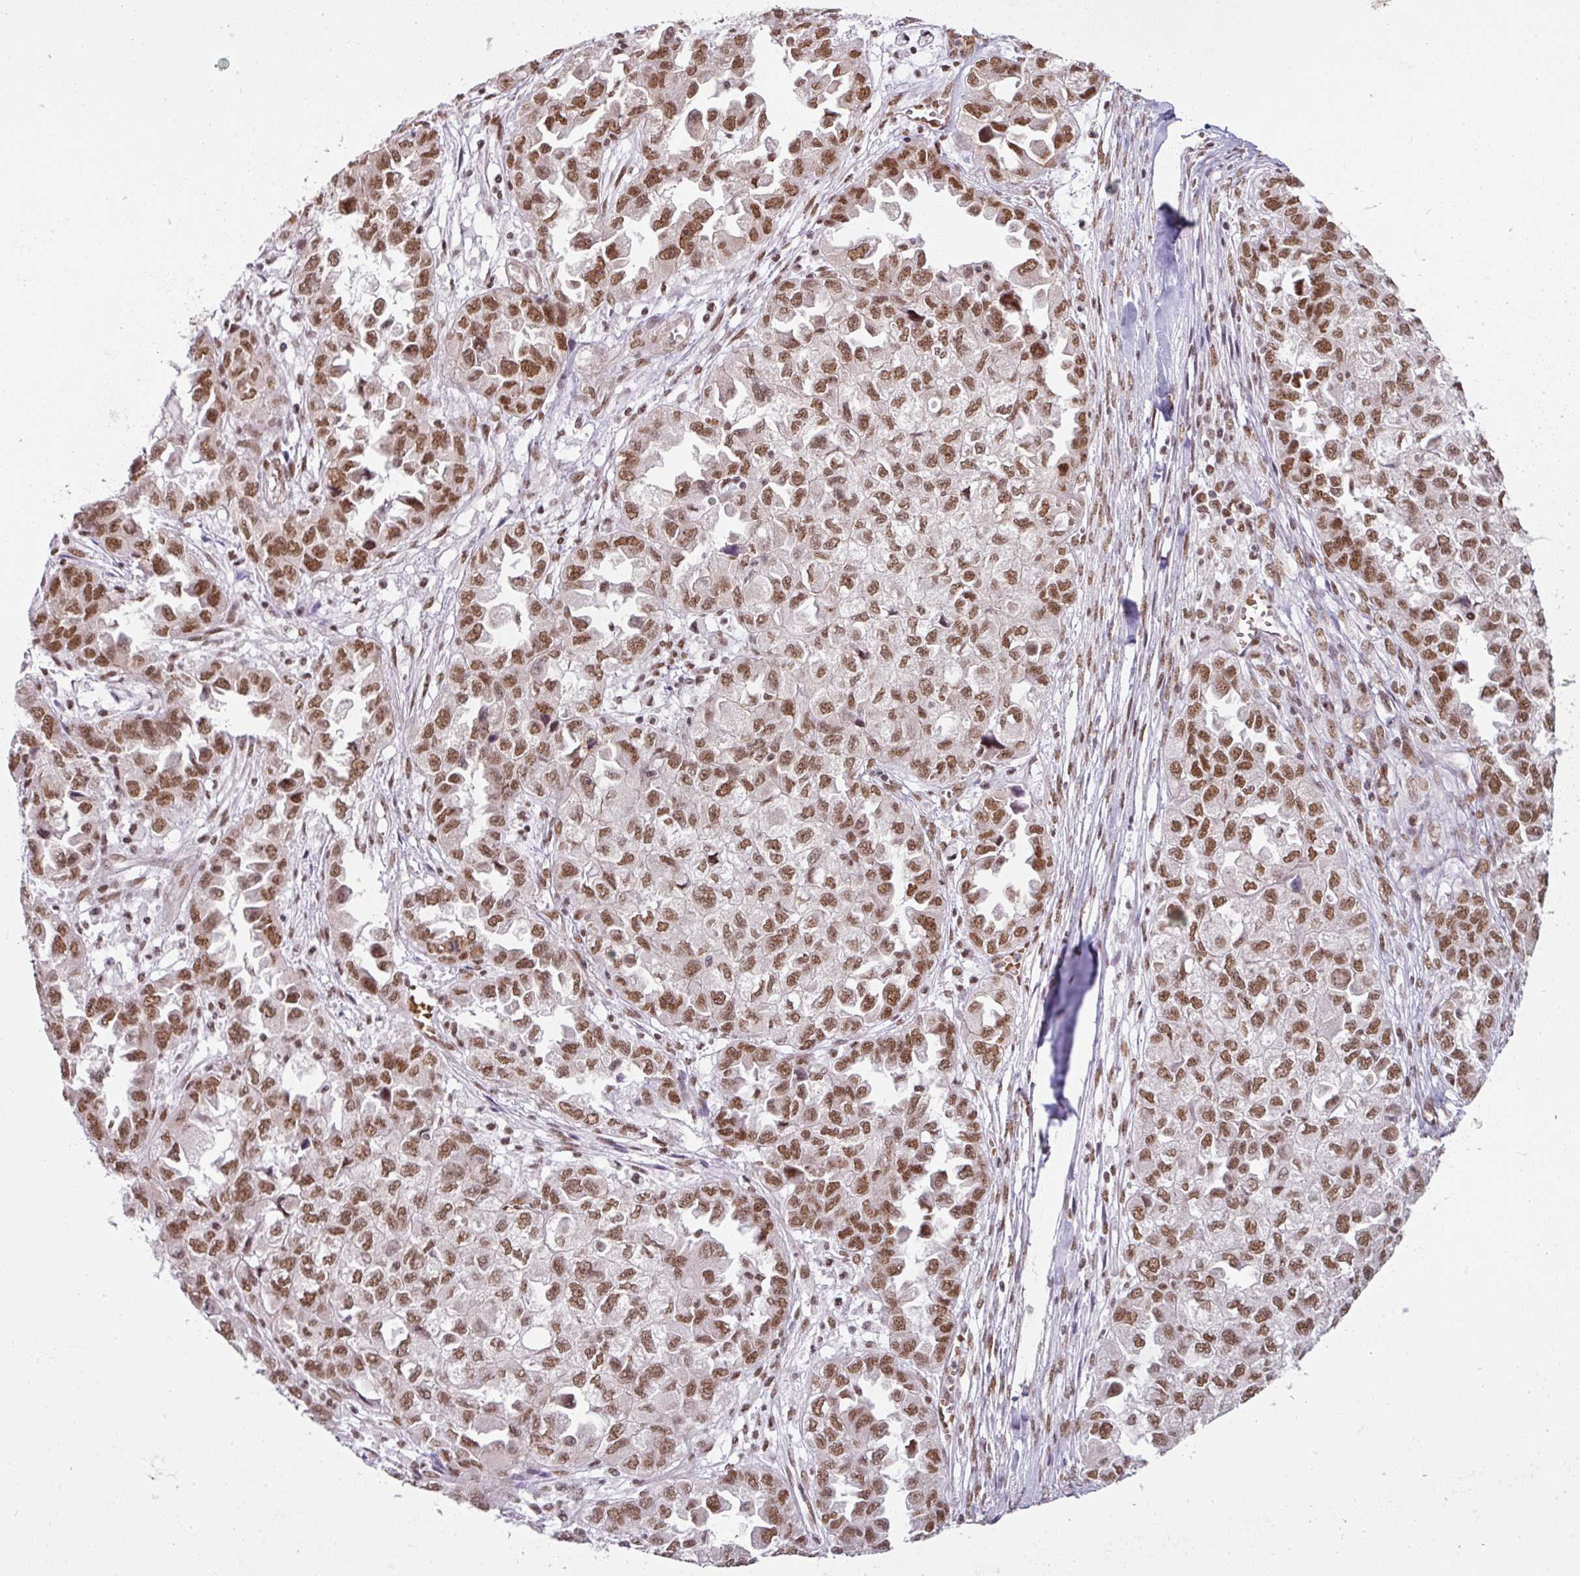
{"staining": {"intensity": "strong", "quantity": ">75%", "location": "nuclear"}, "tissue": "ovarian cancer", "cell_type": "Tumor cells", "image_type": "cancer", "snomed": [{"axis": "morphology", "description": "Cystadenocarcinoma, serous, NOS"}, {"axis": "topography", "description": "Ovary"}], "caption": "High-power microscopy captured an immunohistochemistry (IHC) histopathology image of ovarian serous cystadenocarcinoma, revealing strong nuclear staining in approximately >75% of tumor cells. Using DAB (3,3'-diaminobenzidine) (brown) and hematoxylin (blue) stains, captured at high magnification using brightfield microscopy.", "gene": "NCOA5", "patient": {"sex": "female", "age": 84}}